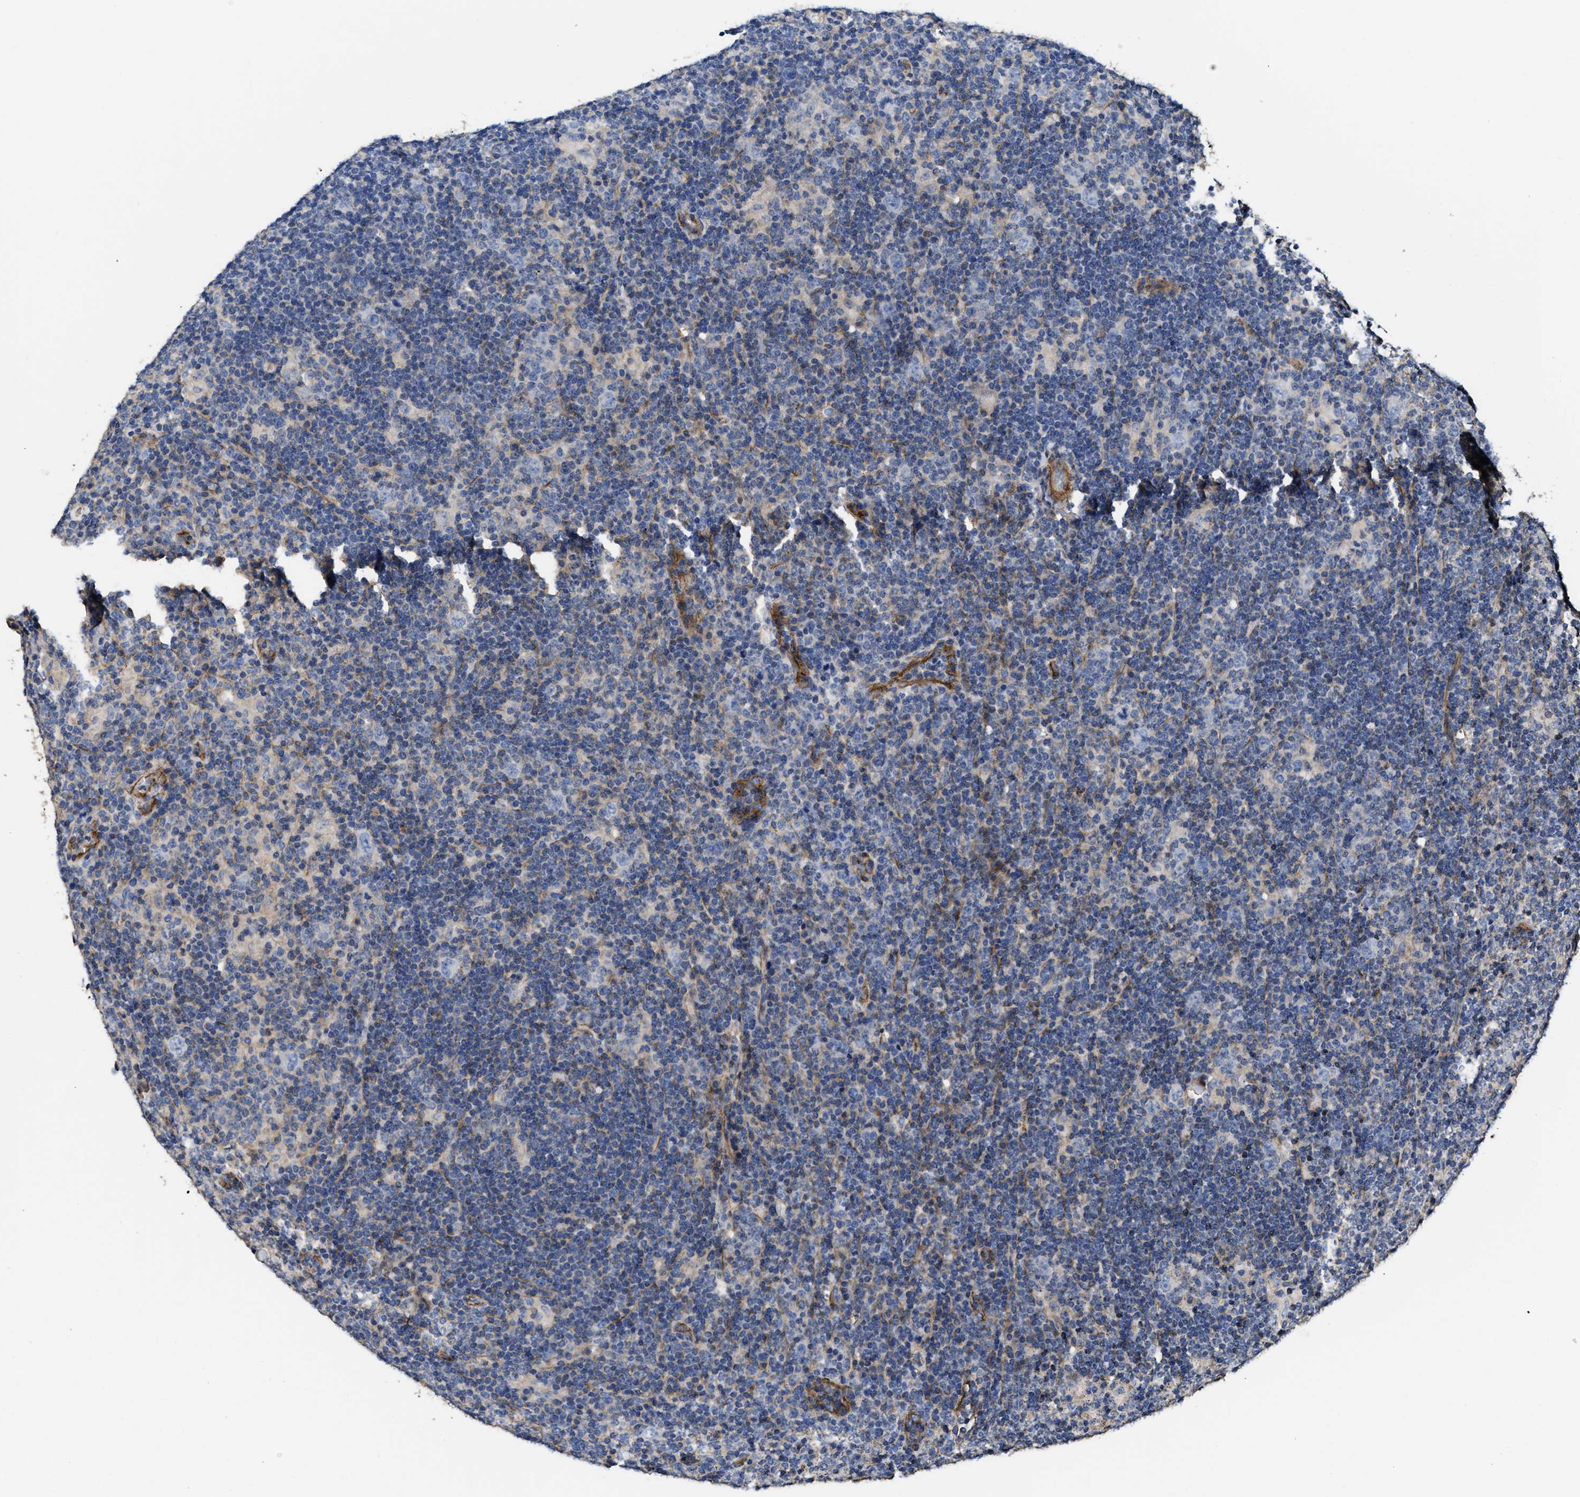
{"staining": {"intensity": "negative", "quantity": "none", "location": "none"}, "tissue": "lymphoma", "cell_type": "Tumor cells", "image_type": "cancer", "snomed": [{"axis": "morphology", "description": "Hodgkin's disease, NOS"}, {"axis": "topography", "description": "Lymph node"}], "caption": "DAB immunohistochemical staining of human lymphoma shows no significant expression in tumor cells.", "gene": "USP4", "patient": {"sex": "female", "age": 57}}